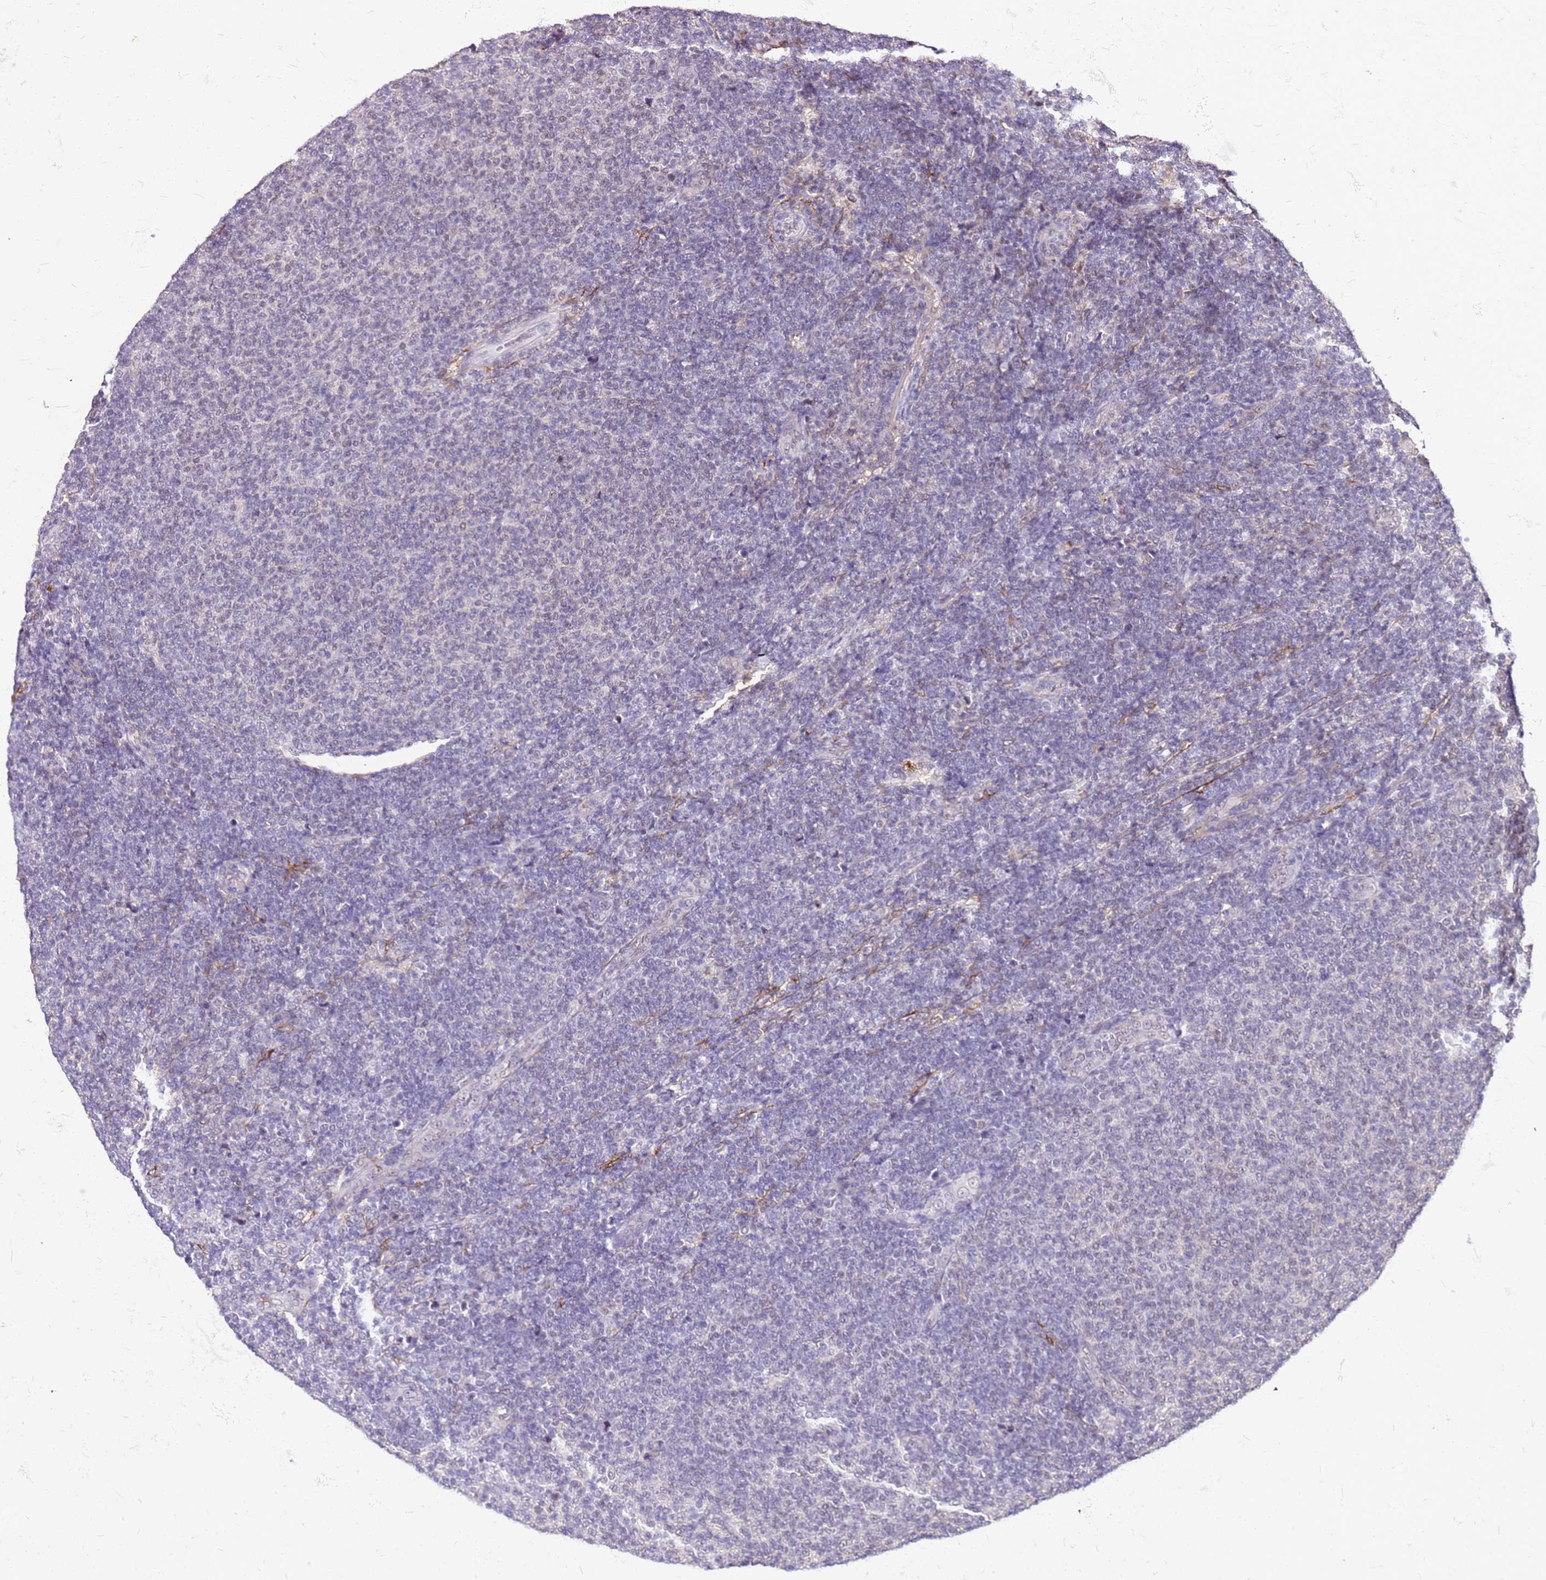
{"staining": {"intensity": "negative", "quantity": "none", "location": "none"}, "tissue": "lymphoma", "cell_type": "Tumor cells", "image_type": "cancer", "snomed": [{"axis": "morphology", "description": "Malignant lymphoma, non-Hodgkin's type, Low grade"}, {"axis": "topography", "description": "Lymph node"}], "caption": "This is a image of immunohistochemistry staining of lymphoma, which shows no expression in tumor cells.", "gene": "ALDH1A3", "patient": {"sex": "male", "age": 66}}